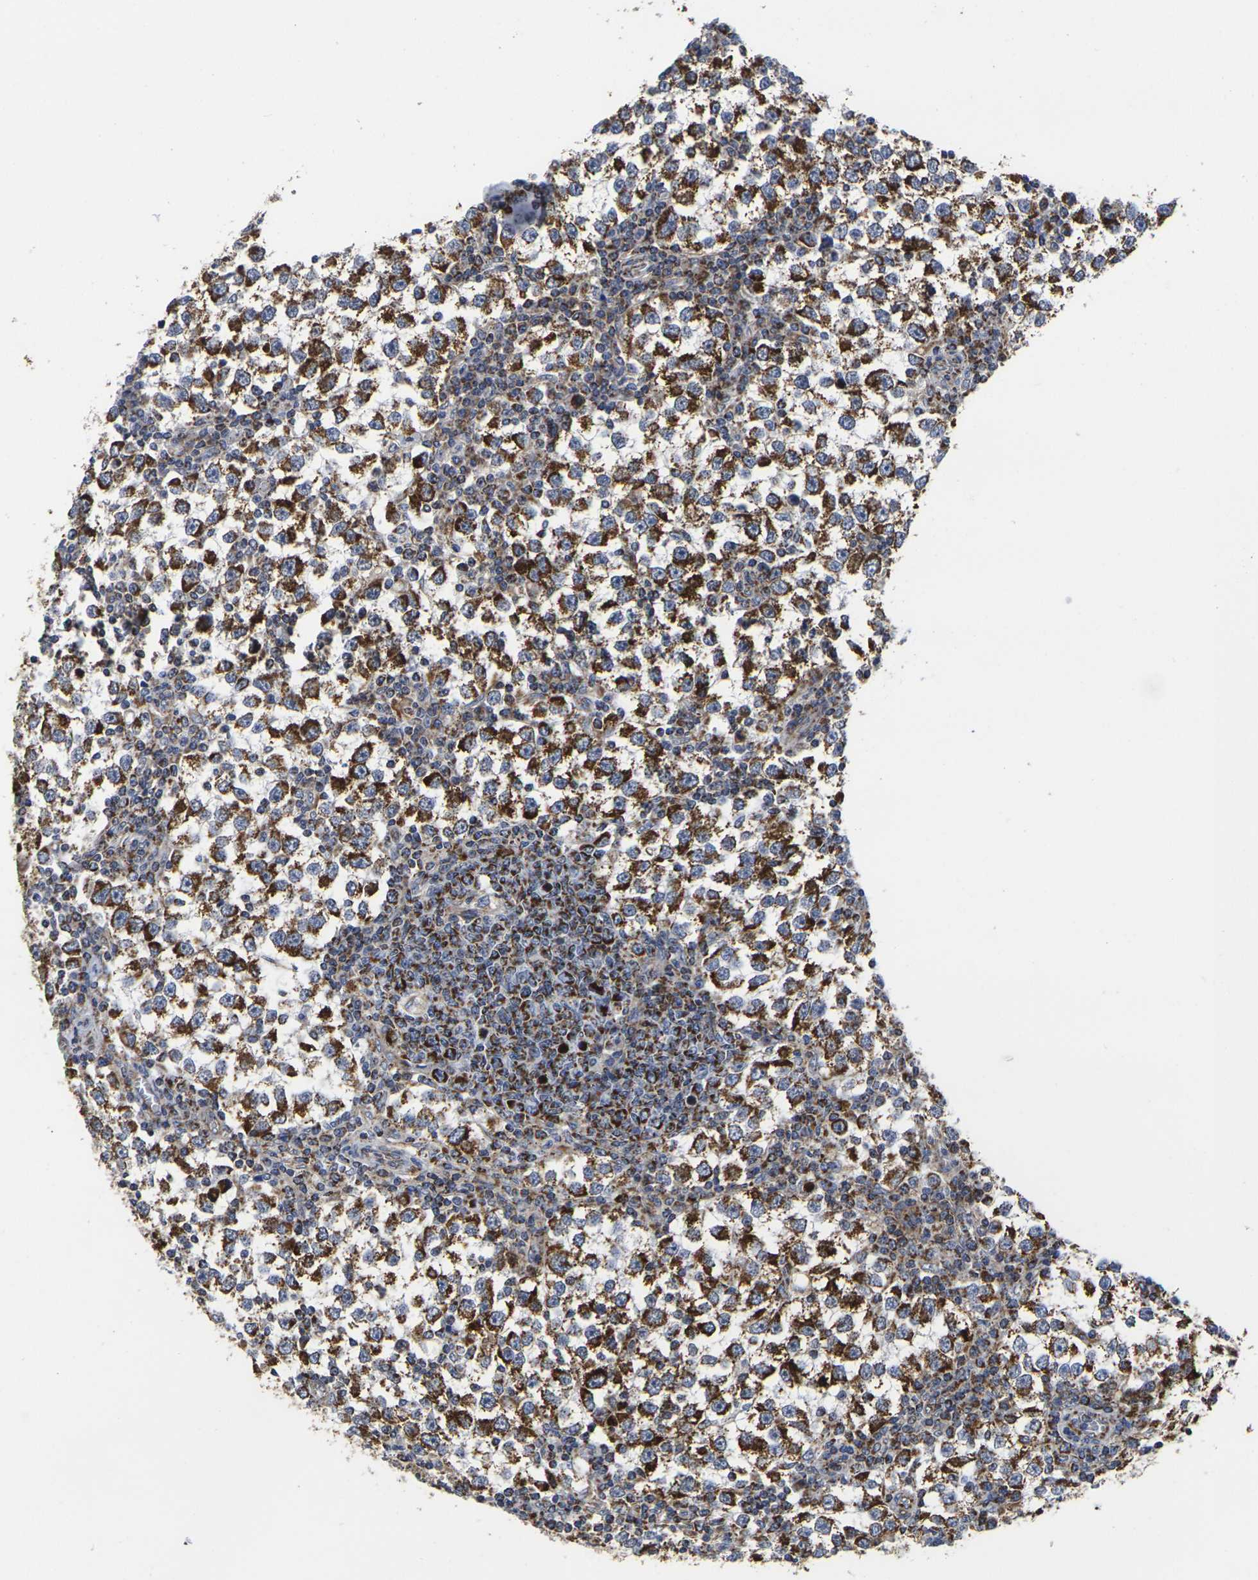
{"staining": {"intensity": "strong", "quantity": ">75%", "location": "cytoplasmic/membranous"}, "tissue": "testis cancer", "cell_type": "Tumor cells", "image_type": "cancer", "snomed": [{"axis": "morphology", "description": "Seminoma, NOS"}, {"axis": "topography", "description": "Testis"}], "caption": "The micrograph shows a brown stain indicating the presence of a protein in the cytoplasmic/membranous of tumor cells in testis cancer (seminoma).", "gene": "P2RY11", "patient": {"sex": "male", "age": 65}}